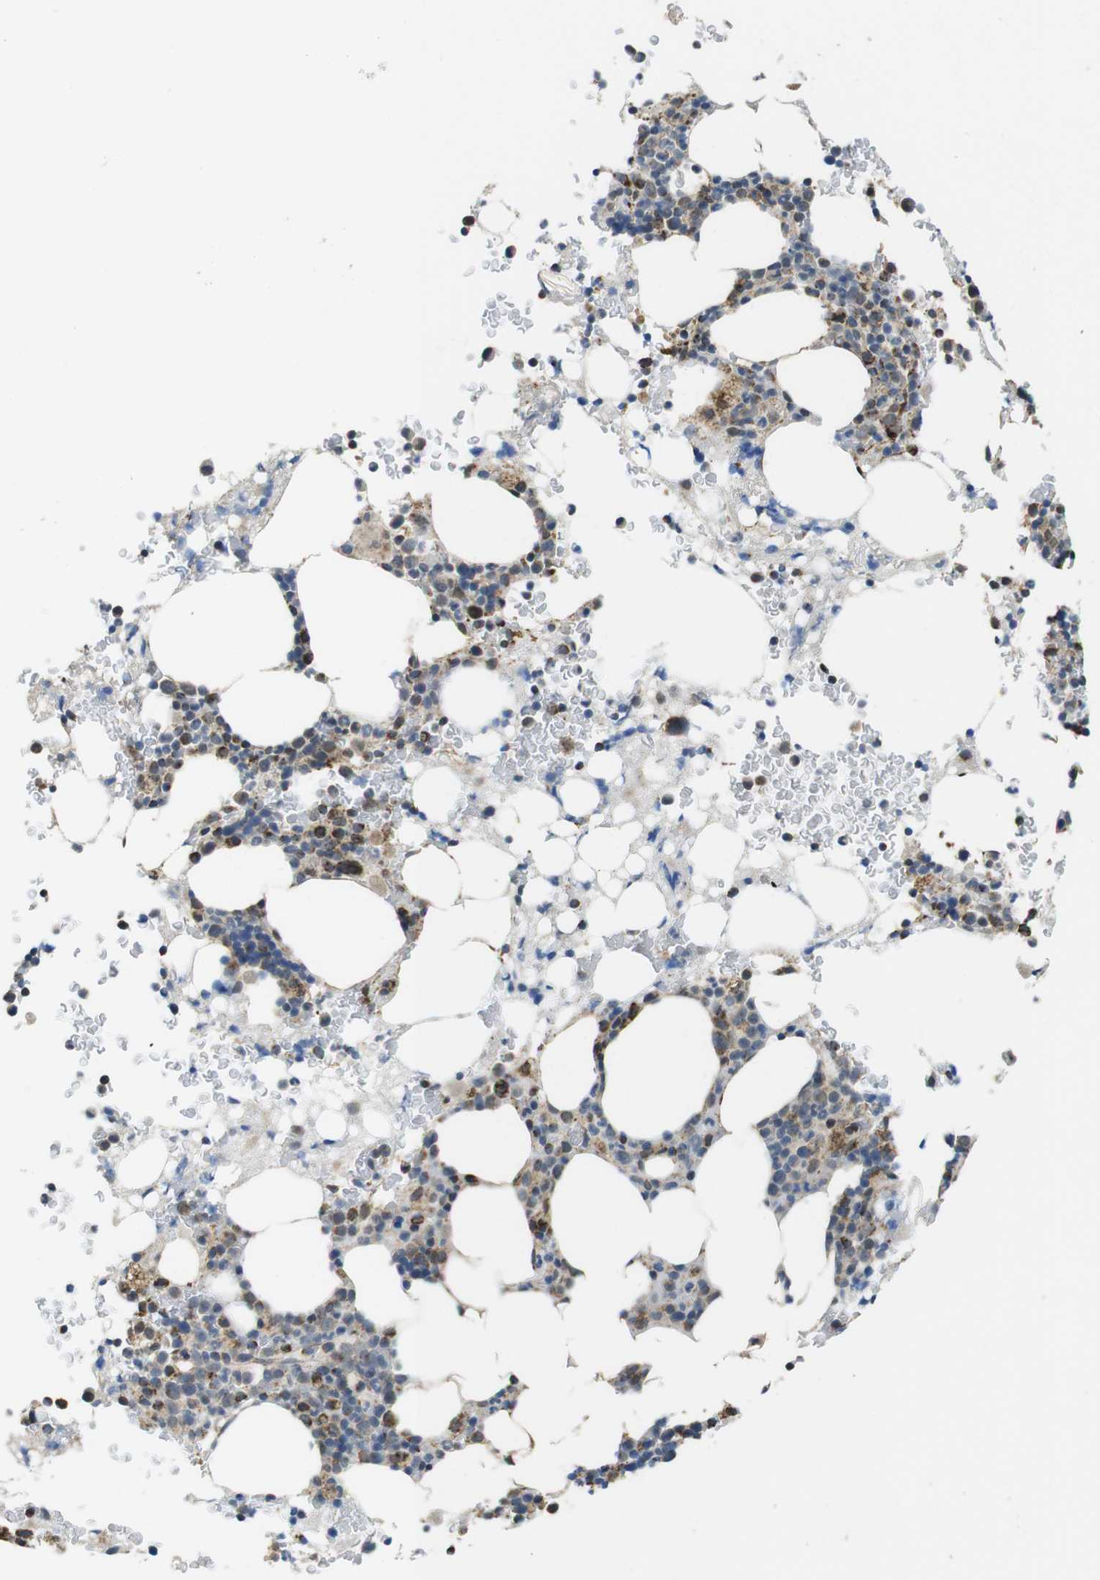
{"staining": {"intensity": "moderate", "quantity": ">75%", "location": "cytoplasmic/membranous"}, "tissue": "bone marrow", "cell_type": "Hematopoietic cells", "image_type": "normal", "snomed": [{"axis": "morphology", "description": "Normal tissue, NOS"}, {"axis": "morphology", "description": "Inflammation, NOS"}, {"axis": "topography", "description": "Bone marrow"}], "caption": "Protein positivity by IHC reveals moderate cytoplasmic/membranous expression in about >75% of hematopoietic cells in unremarkable bone marrow.", "gene": "CALHM2", "patient": {"sex": "female", "age": 84}}